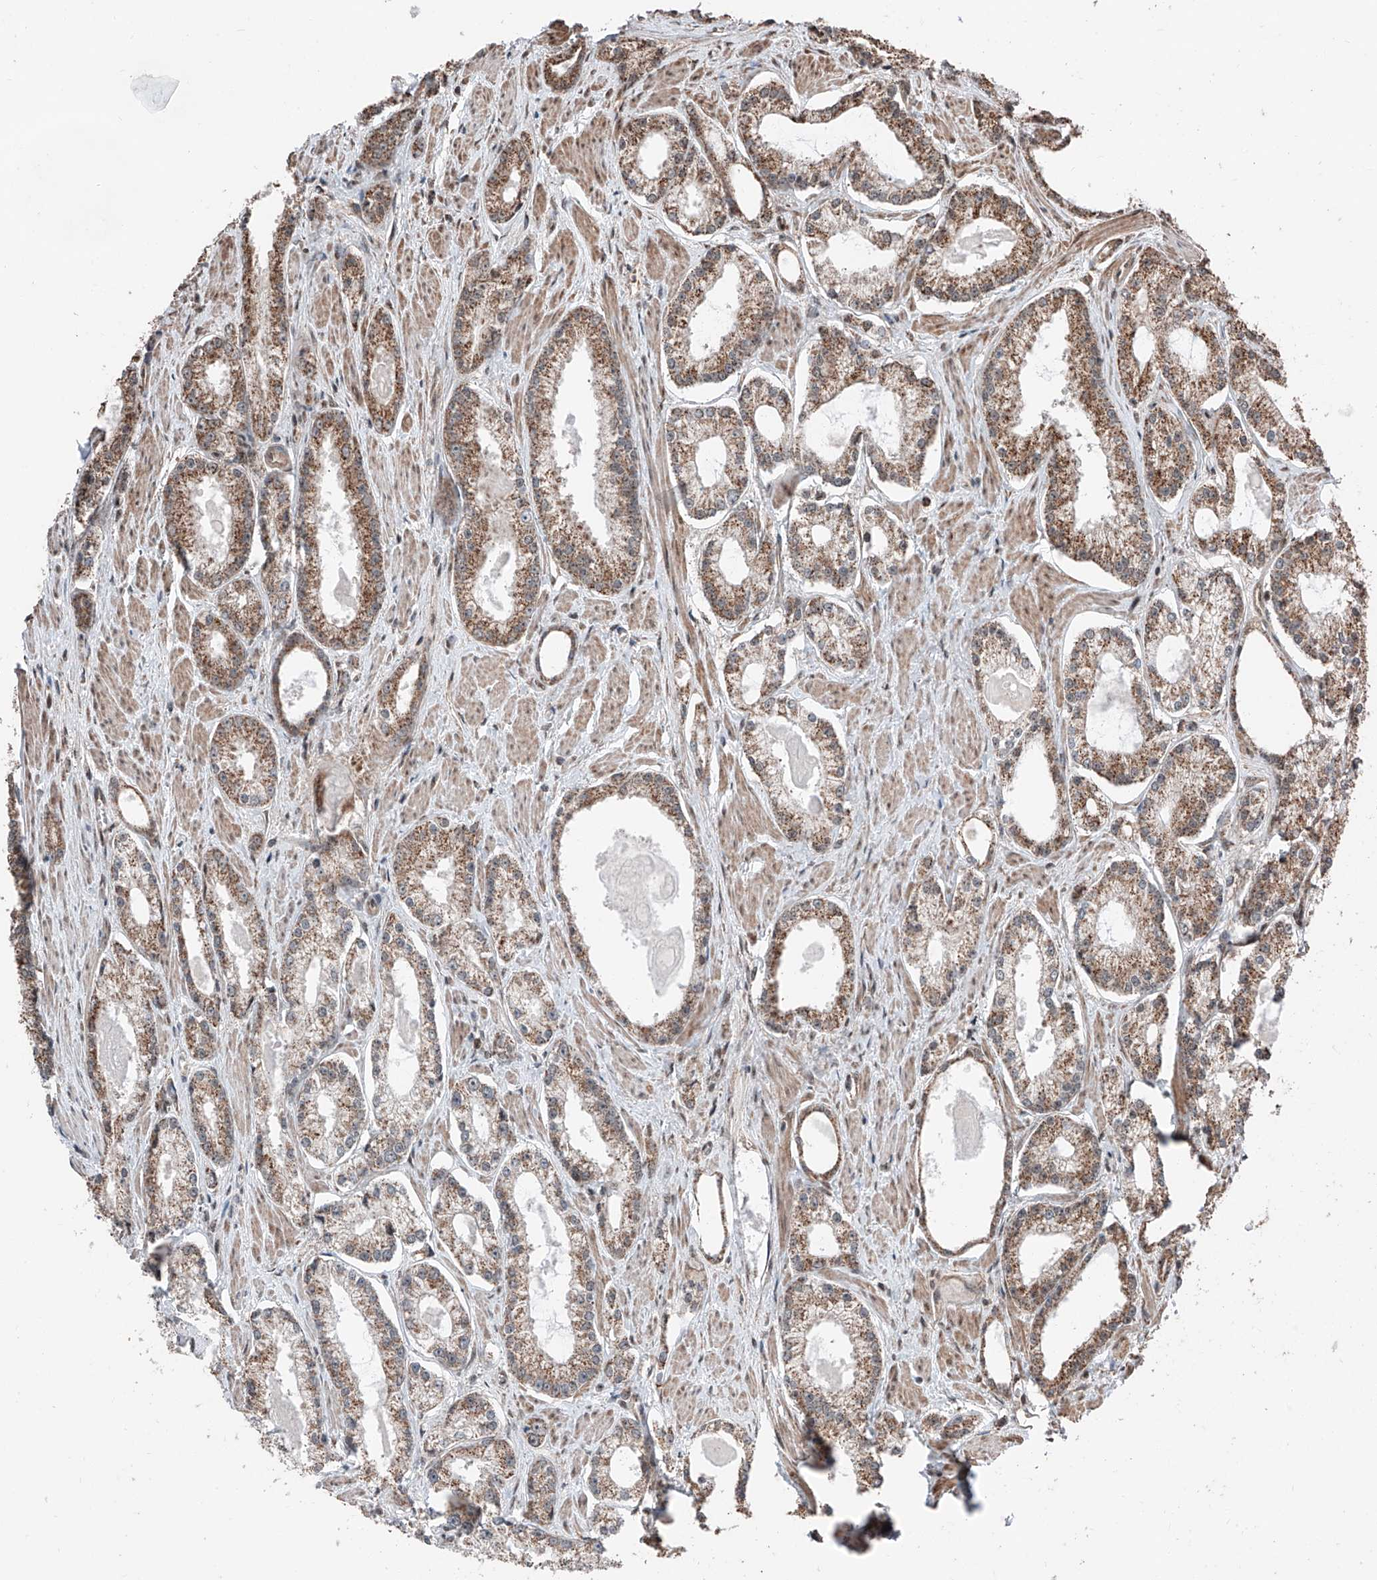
{"staining": {"intensity": "moderate", "quantity": ">75%", "location": "cytoplasmic/membranous"}, "tissue": "prostate cancer", "cell_type": "Tumor cells", "image_type": "cancer", "snomed": [{"axis": "morphology", "description": "Adenocarcinoma, Low grade"}, {"axis": "topography", "description": "Prostate"}], "caption": "Approximately >75% of tumor cells in human prostate low-grade adenocarcinoma reveal moderate cytoplasmic/membranous protein expression as visualized by brown immunohistochemical staining.", "gene": "ZNF445", "patient": {"sex": "male", "age": 54}}